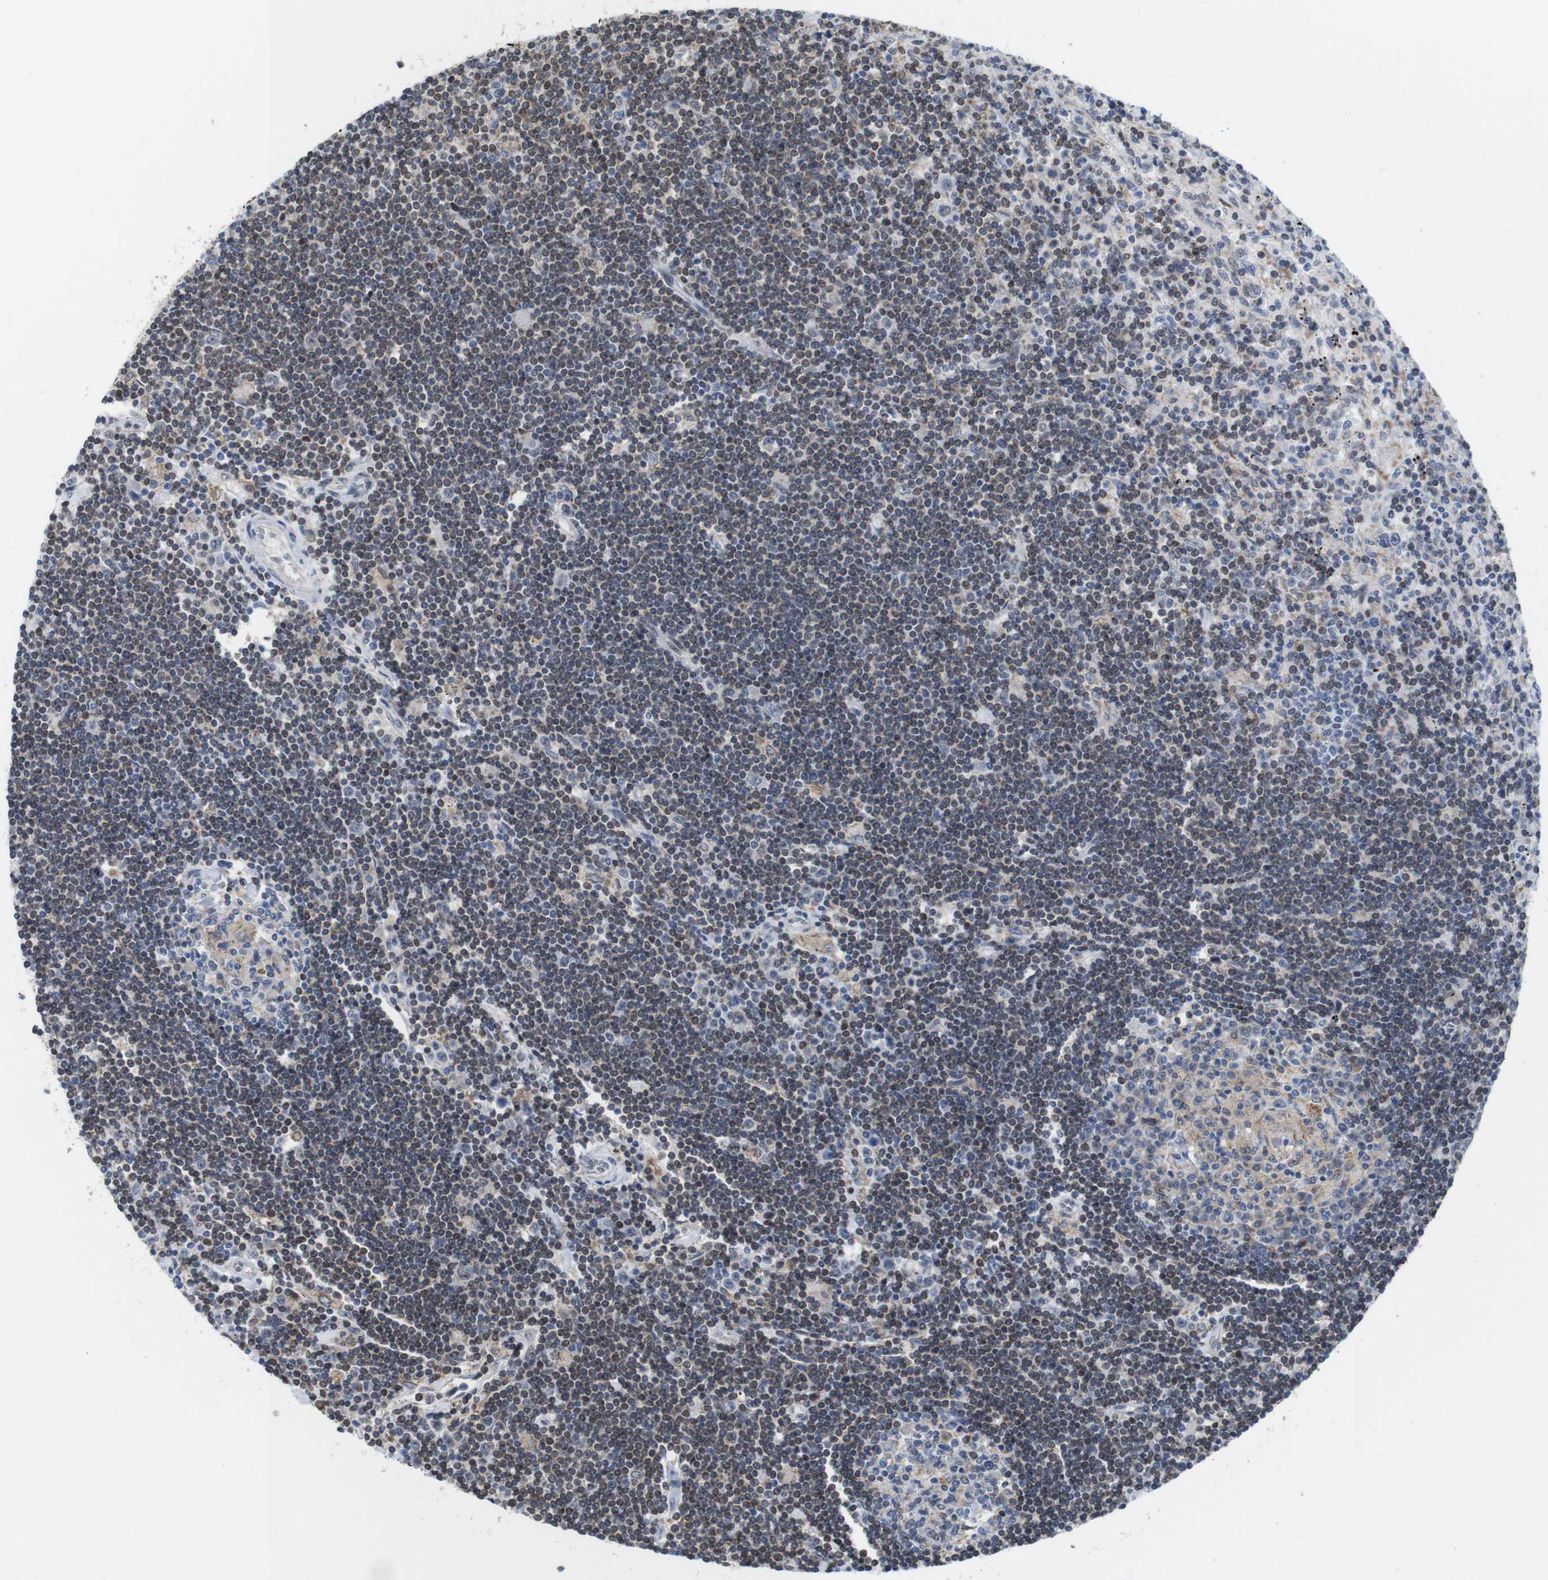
{"staining": {"intensity": "moderate", "quantity": ">75%", "location": "cytoplasmic/membranous,nuclear"}, "tissue": "lymphoma", "cell_type": "Tumor cells", "image_type": "cancer", "snomed": [{"axis": "morphology", "description": "Malignant lymphoma, non-Hodgkin's type, Low grade"}, {"axis": "topography", "description": "Spleen"}], "caption": "An image showing moderate cytoplasmic/membranous and nuclear expression in approximately >75% of tumor cells in low-grade malignant lymphoma, non-Hodgkin's type, as visualized by brown immunohistochemical staining.", "gene": "PNMA8A", "patient": {"sex": "male", "age": 76}}